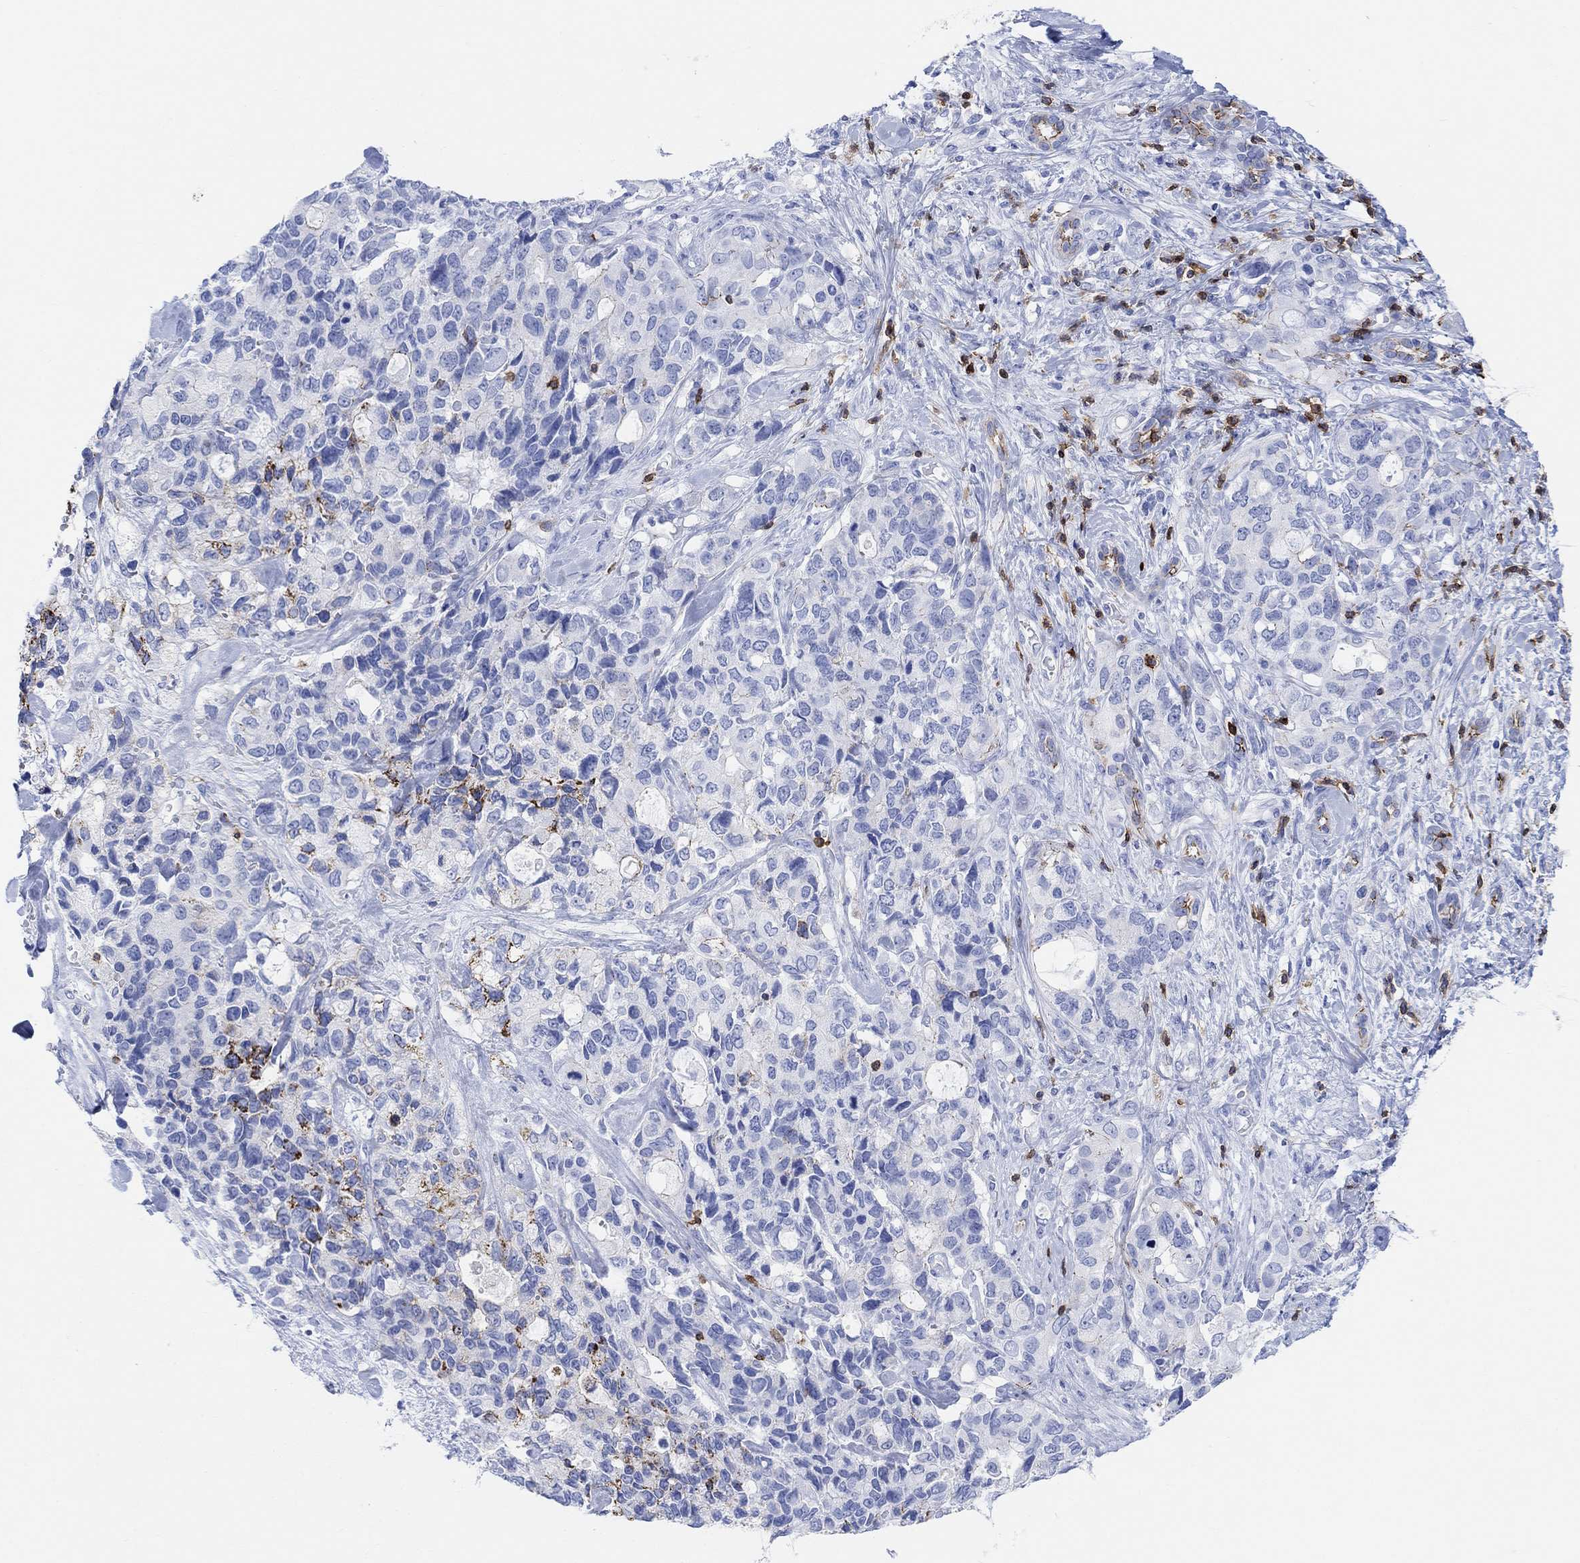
{"staining": {"intensity": "strong", "quantity": "<25%", "location": "cytoplasmic/membranous"}, "tissue": "pancreatic cancer", "cell_type": "Tumor cells", "image_type": "cancer", "snomed": [{"axis": "morphology", "description": "Adenocarcinoma, NOS"}, {"axis": "topography", "description": "Pancreas"}], "caption": "Immunohistochemical staining of adenocarcinoma (pancreatic) reveals strong cytoplasmic/membranous protein staining in approximately <25% of tumor cells.", "gene": "GPR65", "patient": {"sex": "female", "age": 56}}